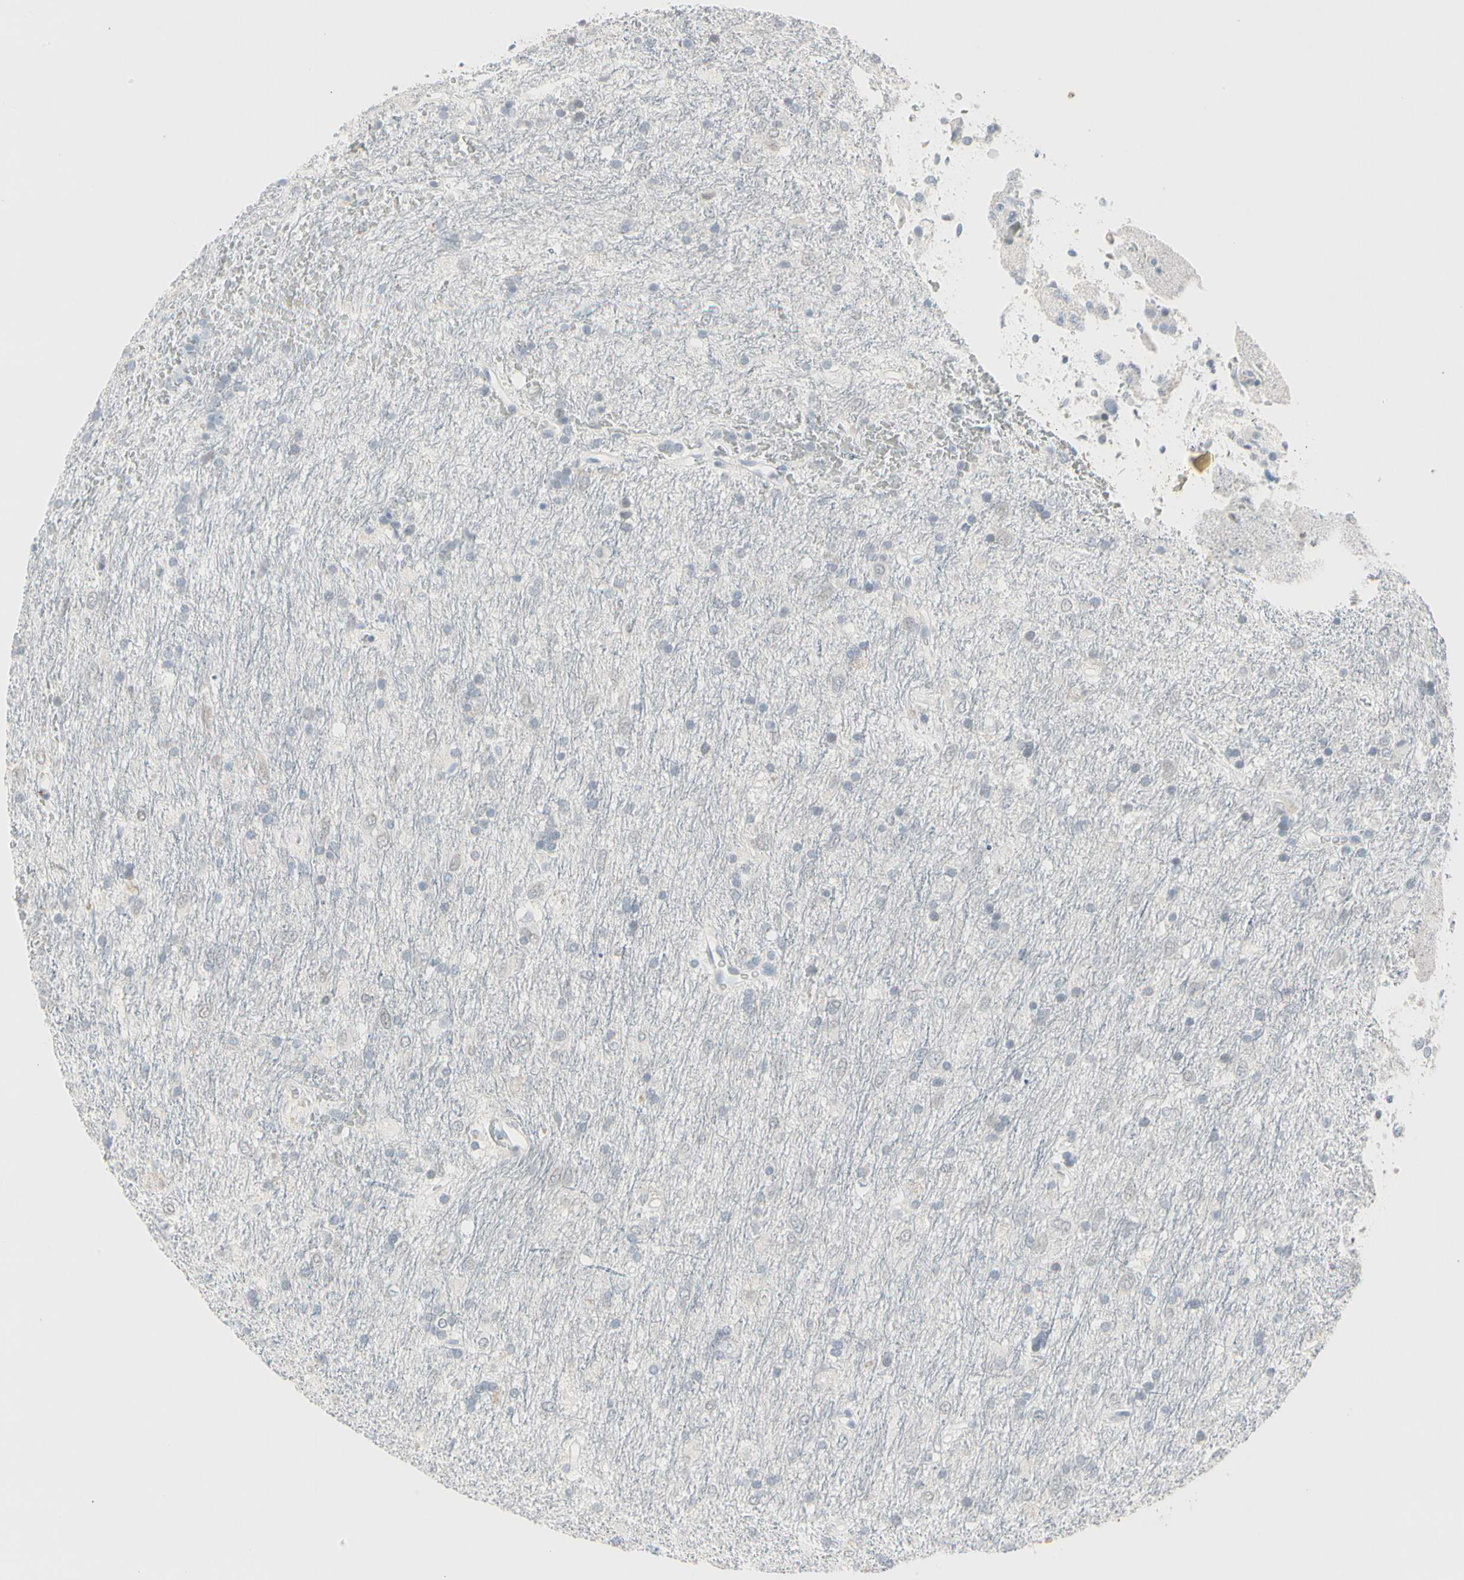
{"staining": {"intensity": "negative", "quantity": "none", "location": "none"}, "tissue": "glioma", "cell_type": "Tumor cells", "image_type": "cancer", "snomed": [{"axis": "morphology", "description": "Glioma, malignant, Low grade"}, {"axis": "topography", "description": "Brain"}], "caption": "The micrograph demonstrates no staining of tumor cells in glioma.", "gene": "DMPK", "patient": {"sex": "male", "age": 77}}